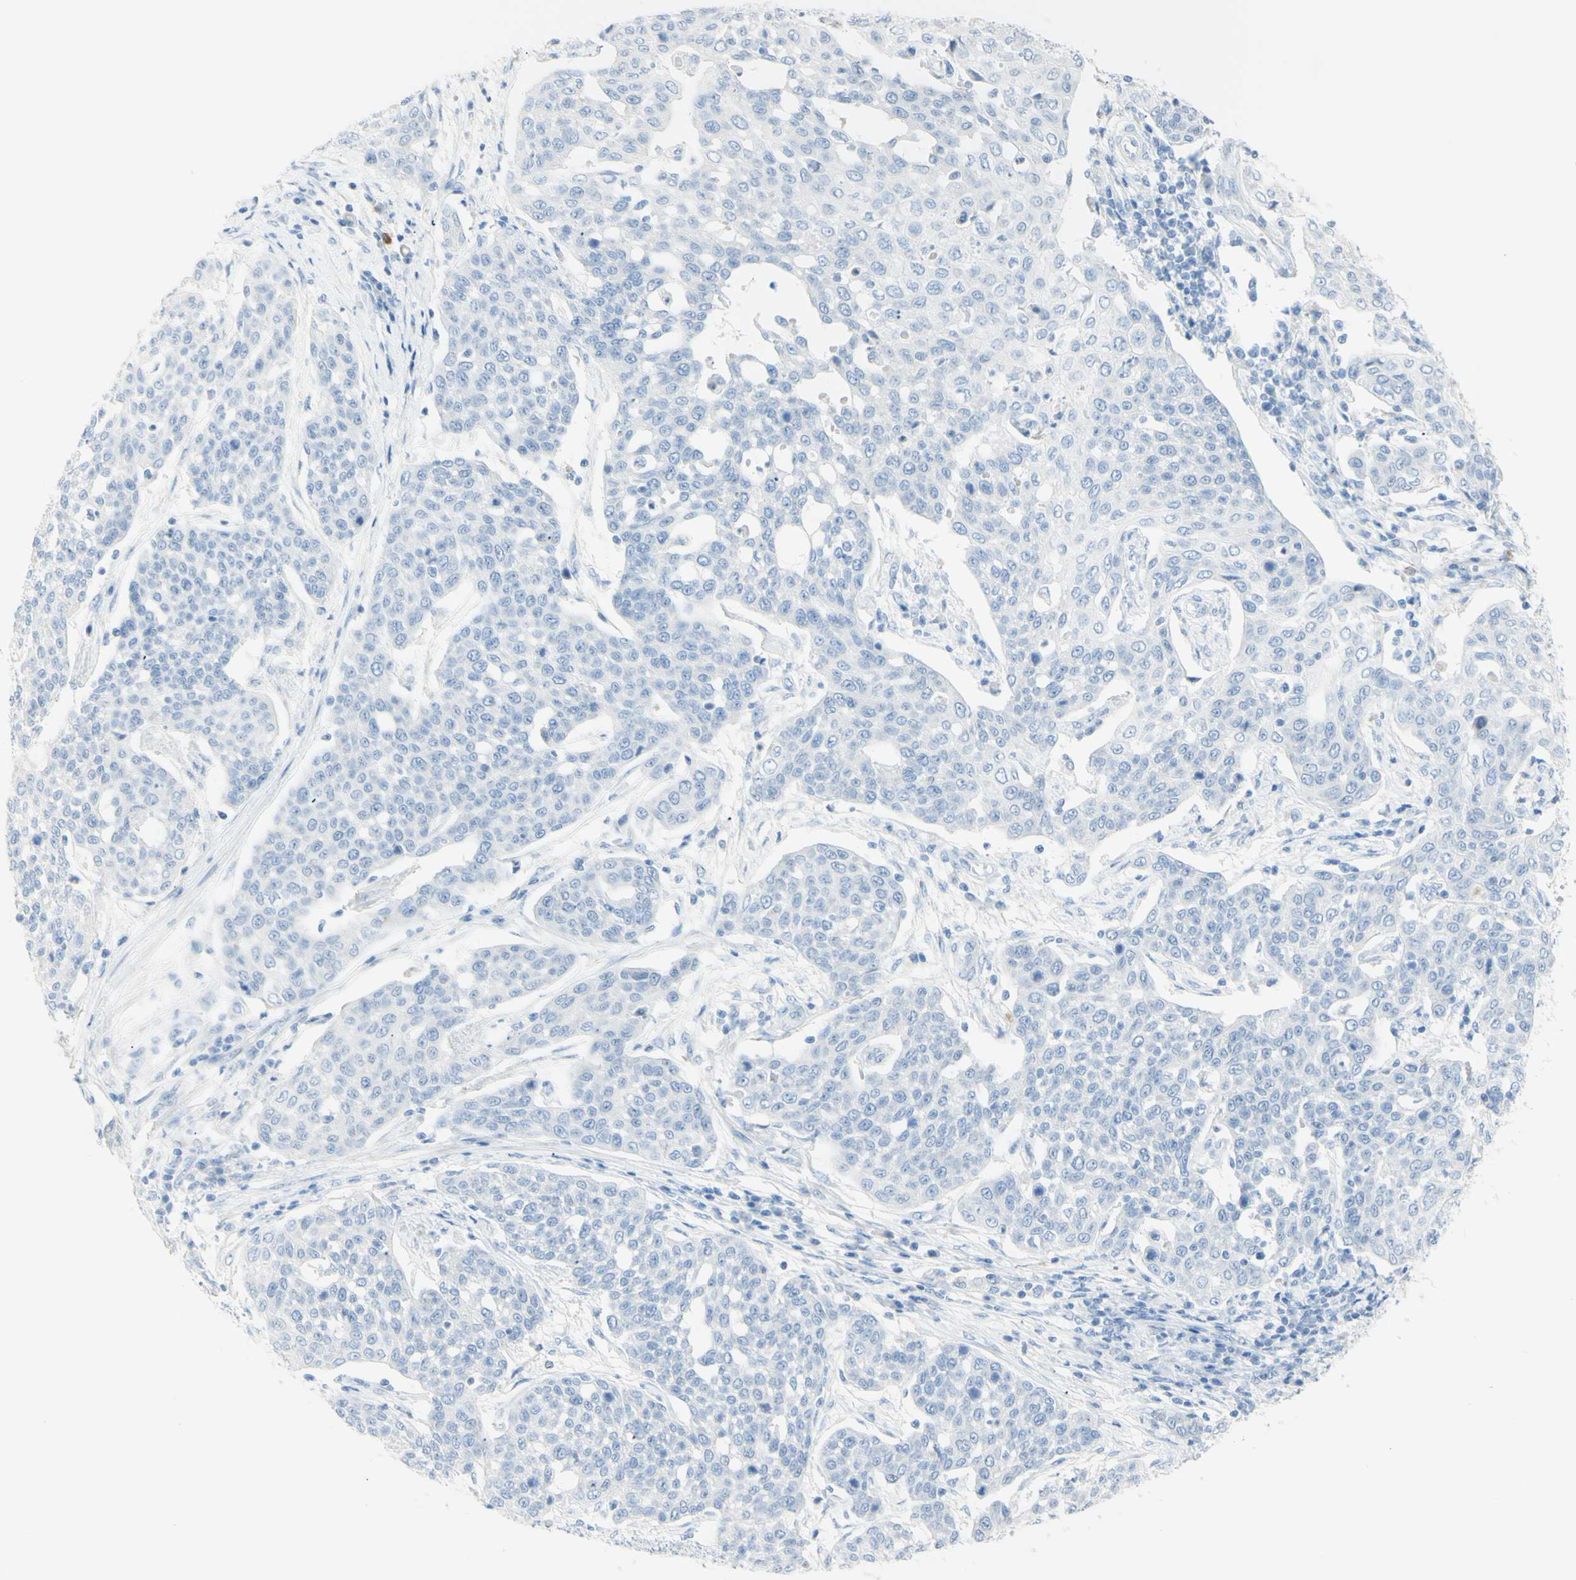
{"staining": {"intensity": "negative", "quantity": "none", "location": "none"}, "tissue": "cervical cancer", "cell_type": "Tumor cells", "image_type": "cancer", "snomed": [{"axis": "morphology", "description": "Squamous cell carcinoma, NOS"}, {"axis": "topography", "description": "Cervix"}], "caption": "DAB (3,3'-diaminobenzidine) immunohistochemical staining of human squamous cell carcinoma (cervical) demonstrates no significant positivity in tumor cells.", "gene": "LETM1", "patient": {"sex": "female", "age": 34}}